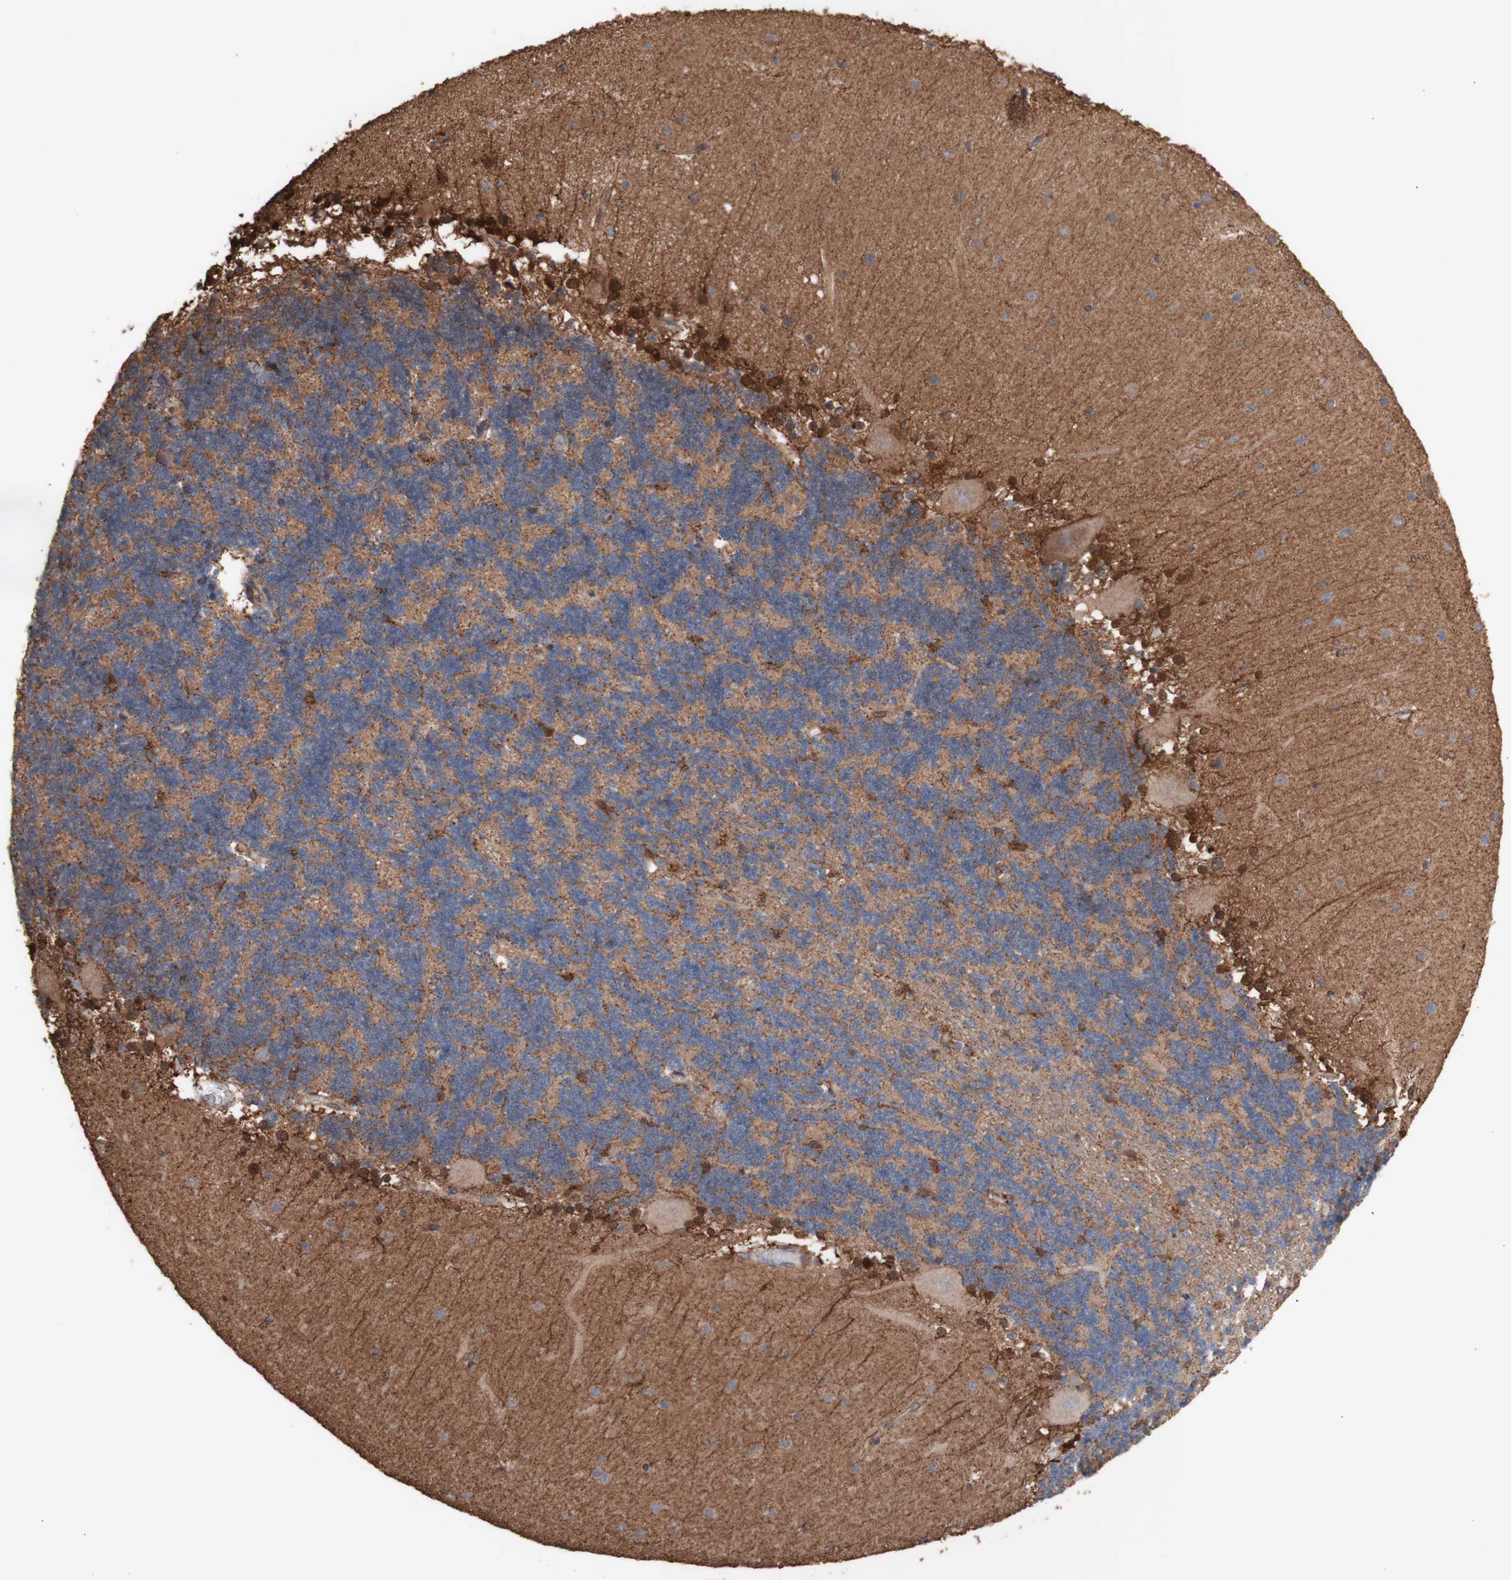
{"staining": {"intensity": "weak", "quantity": "25%-75%", "location": "cytoplasmic/membranous"}, "tissue": "cerebellum", "cell_type": "Cells in granular layer", "image_type": "normal", "snomed": [{"axis": "morphology", "description": "Normal tissue, NOS"}, {"axis": "topography", "description": "Cerebellum"}], "caption": "Immunohistochemical staining of normal cerebellum demonstrates low levels of weak cytoplasmic/membranous expression in about 25%-75% of cells in granular layer. (DAB (3,3'-diaminobenzidine) = brown stain, brightfield microscopy at high magnification).", "gene": "ALDH9A1", "patient": {"sex": "female", "age": 54}}